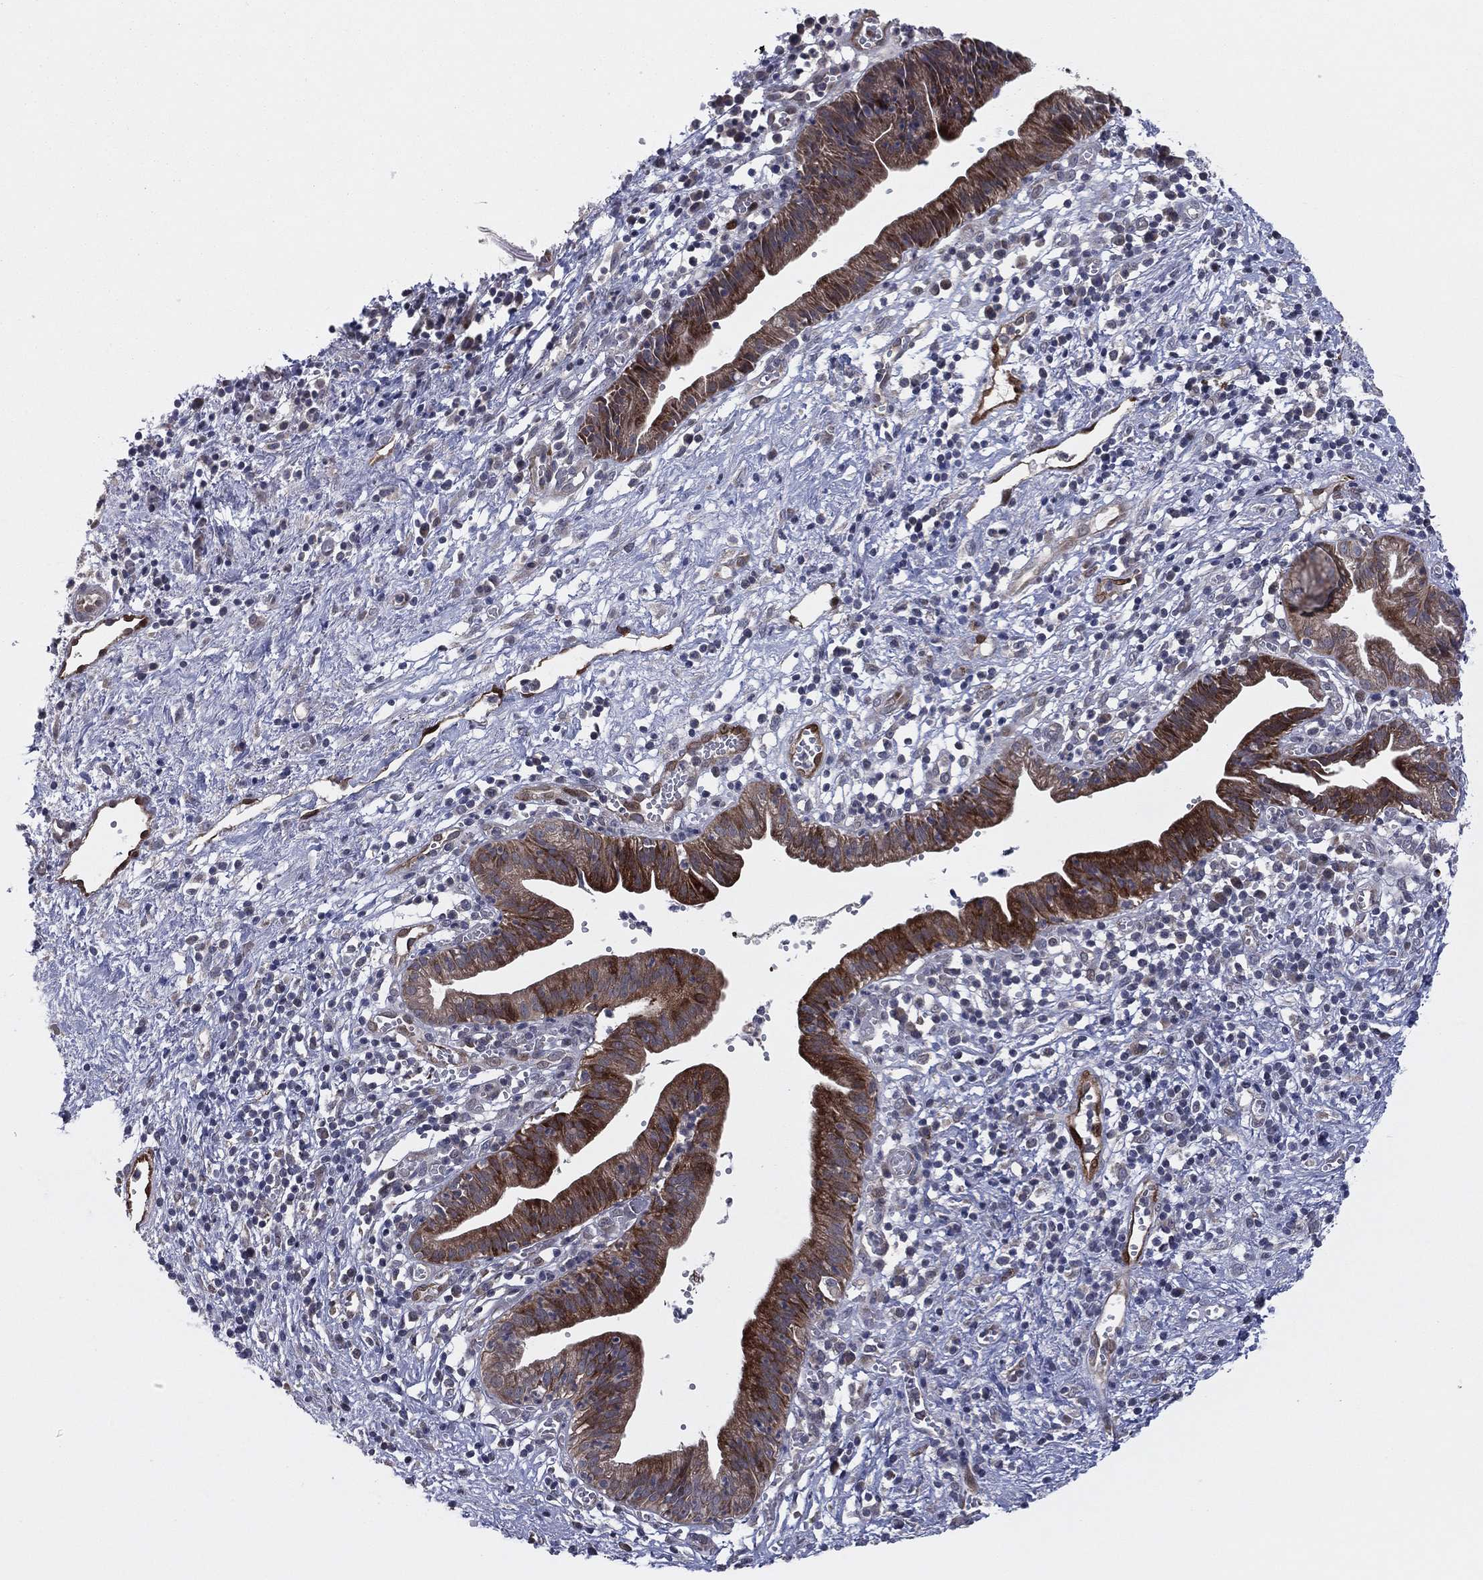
{"staining": {"intensity": "strong", "quantity": "25%-75%", "location": "cytoplasmic/membranous"}, "tissue": "pancreatic cancer", "cell_type": "Tumor cells", "image_type": "cancer", "snomed": [{"axis": "morphology", "description": "Adenocarcinoma, NOS"}, {"axis": "topography", "description": "Pancreas"}], "caption": "A brown stain highlights strong cytoplasmic/membranous expression of a protein in human pancreatic cancer tumor cells.", "gene": "SNCG", "patient": {"sex": "female", "age": 73}}